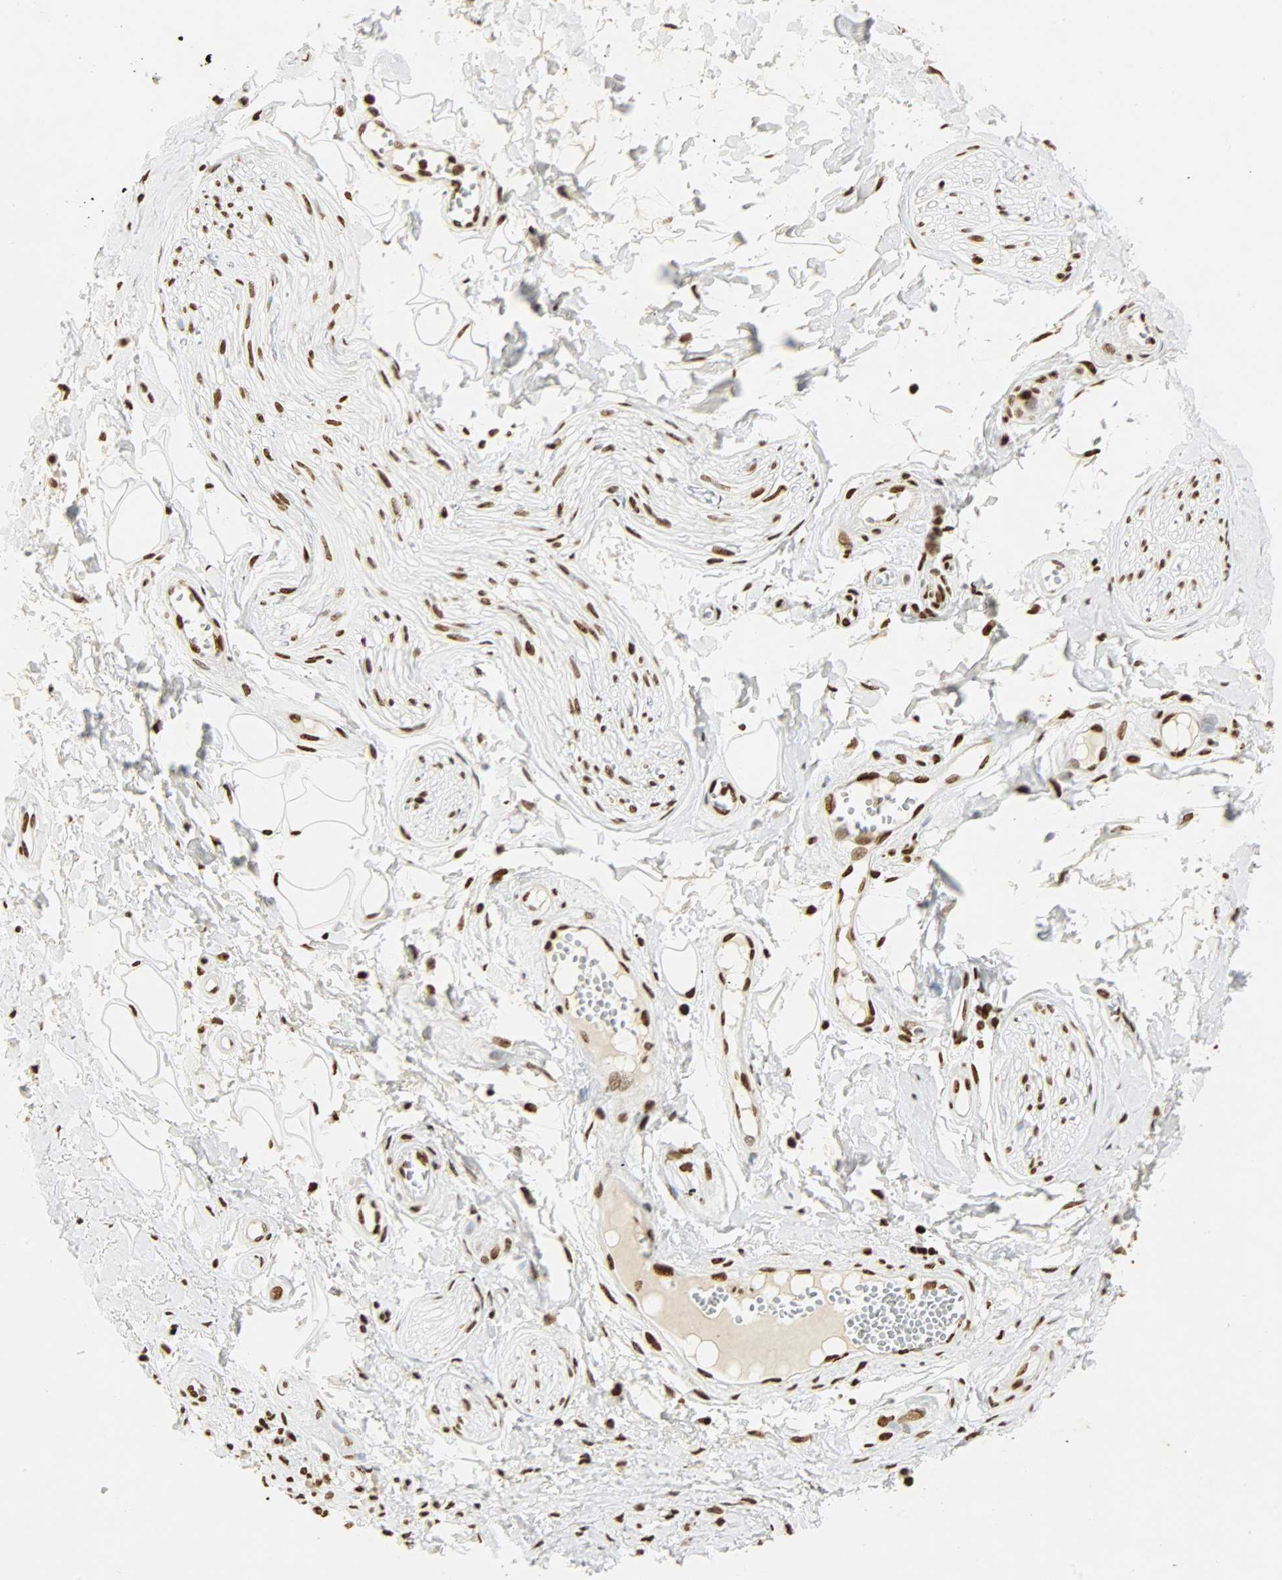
{"staining": {"intensity": "strong", "quantity": ">75%", "location": "nuclear"}, "tissue": "adipose tissue", "cell_type": "Adipocytes", "image_type": "normal", "snomed": [{"axis": "morphology", "description": "Normal tissue, NOS"}, {"axis": "morphology", "description": "Inflammation, NOS"}, {"axis": "topography", "description": "Salivary gland"}, {"axis": "topography", "description": "Peripheral nerve tissue"}], "caption": "Benign adipose tissue reveals strong nuclear expression in approximately >75% of adipocytes.", "gene": "KHDRBS1", "patient": {"sex": "female", "age": 75}}